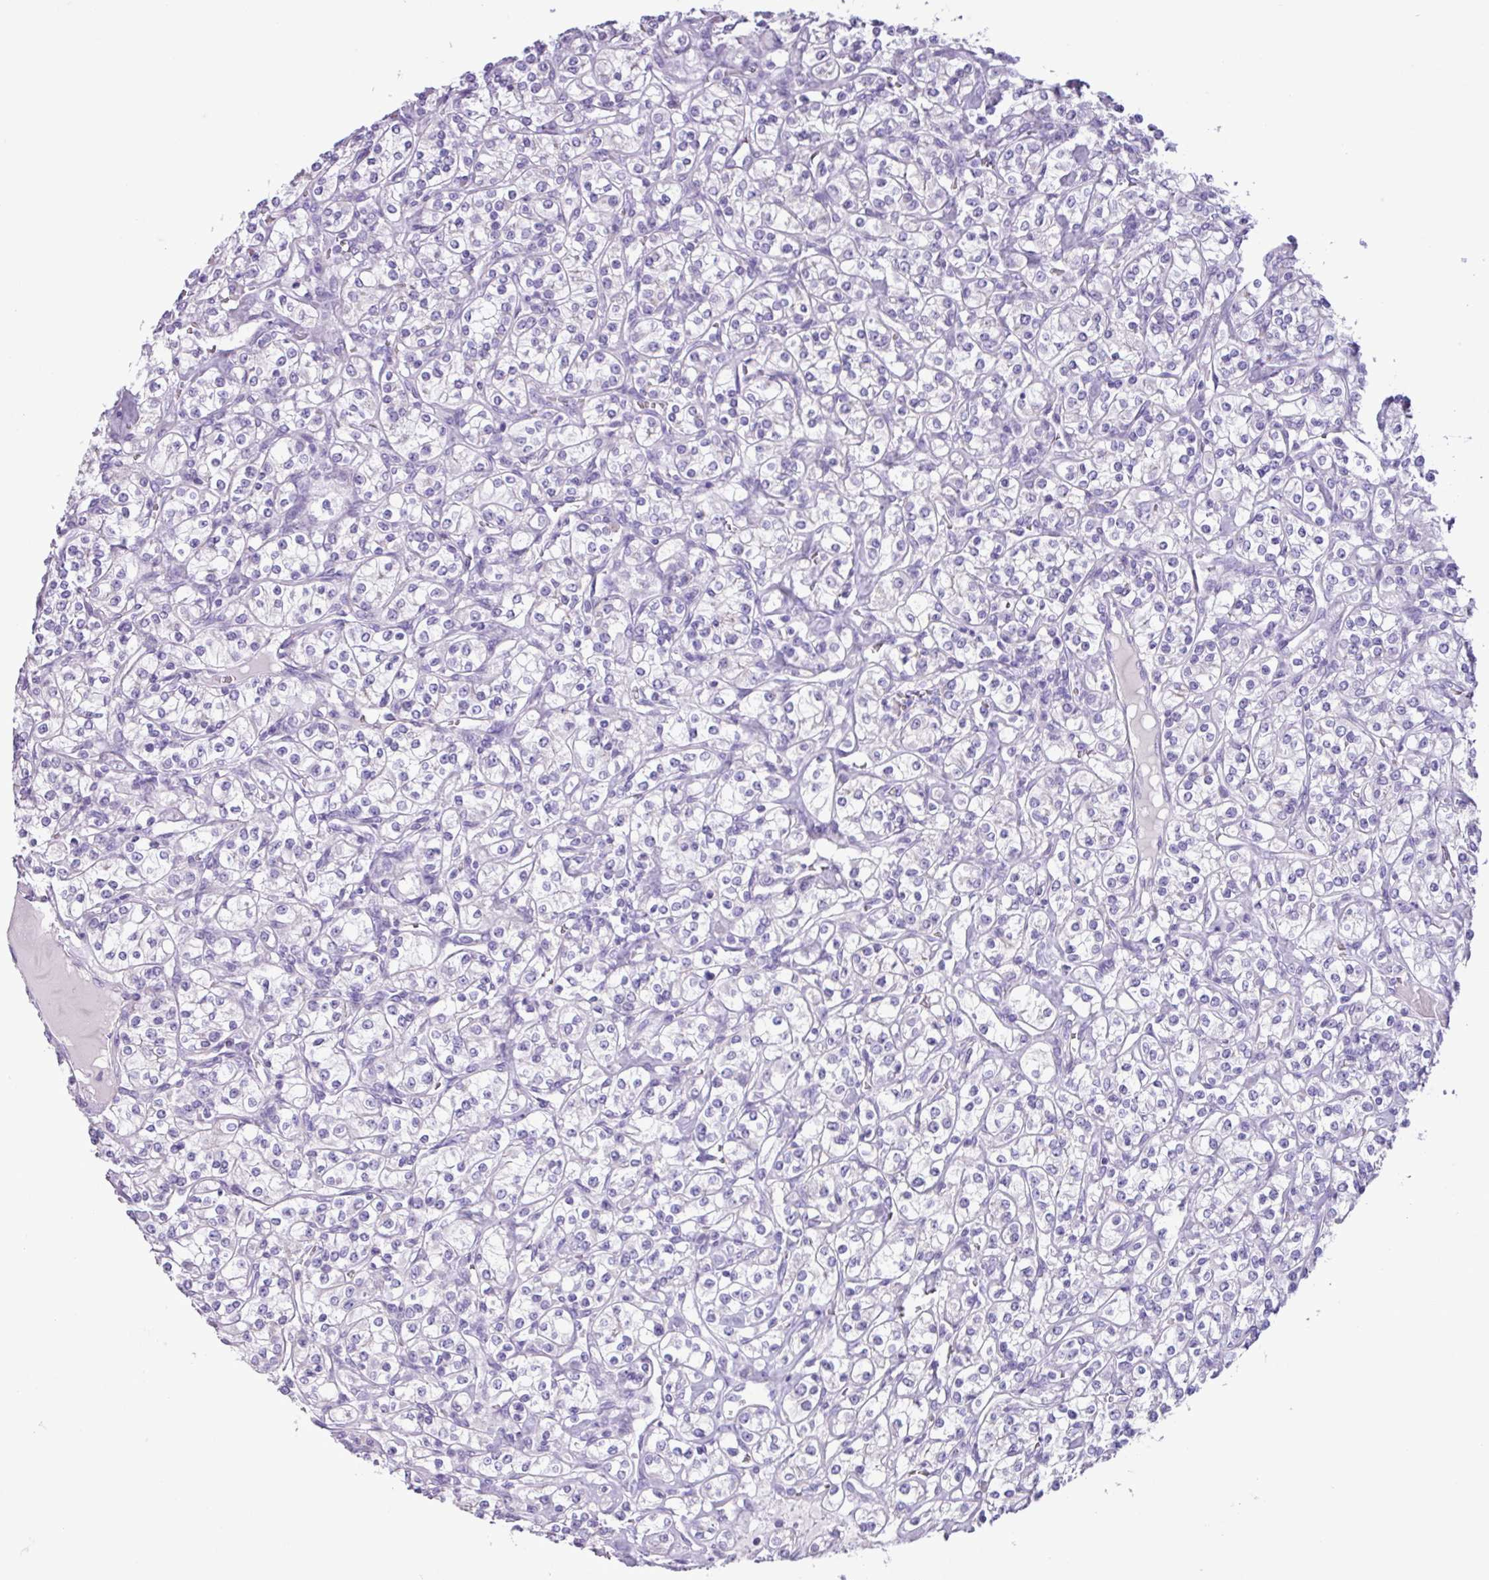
{"staining": {"intensity": "negative", "quantity": "none", "location": "none"}, "tissue": "renal cancer", "cell_type": "Tumor cells", "image_type": "cancer", "snomed": [{"axis": "morphology", "description": "Adenocarcinoma, NOS"}, {"axis": "topography", "description": "Kidney"}], "caption": "Renal cancer stained for a protein using immunohistochemistry reveals no positivity tumor cells.", "gene": "CYSTM1", "patient": {"sex": "male", "age": 77}}